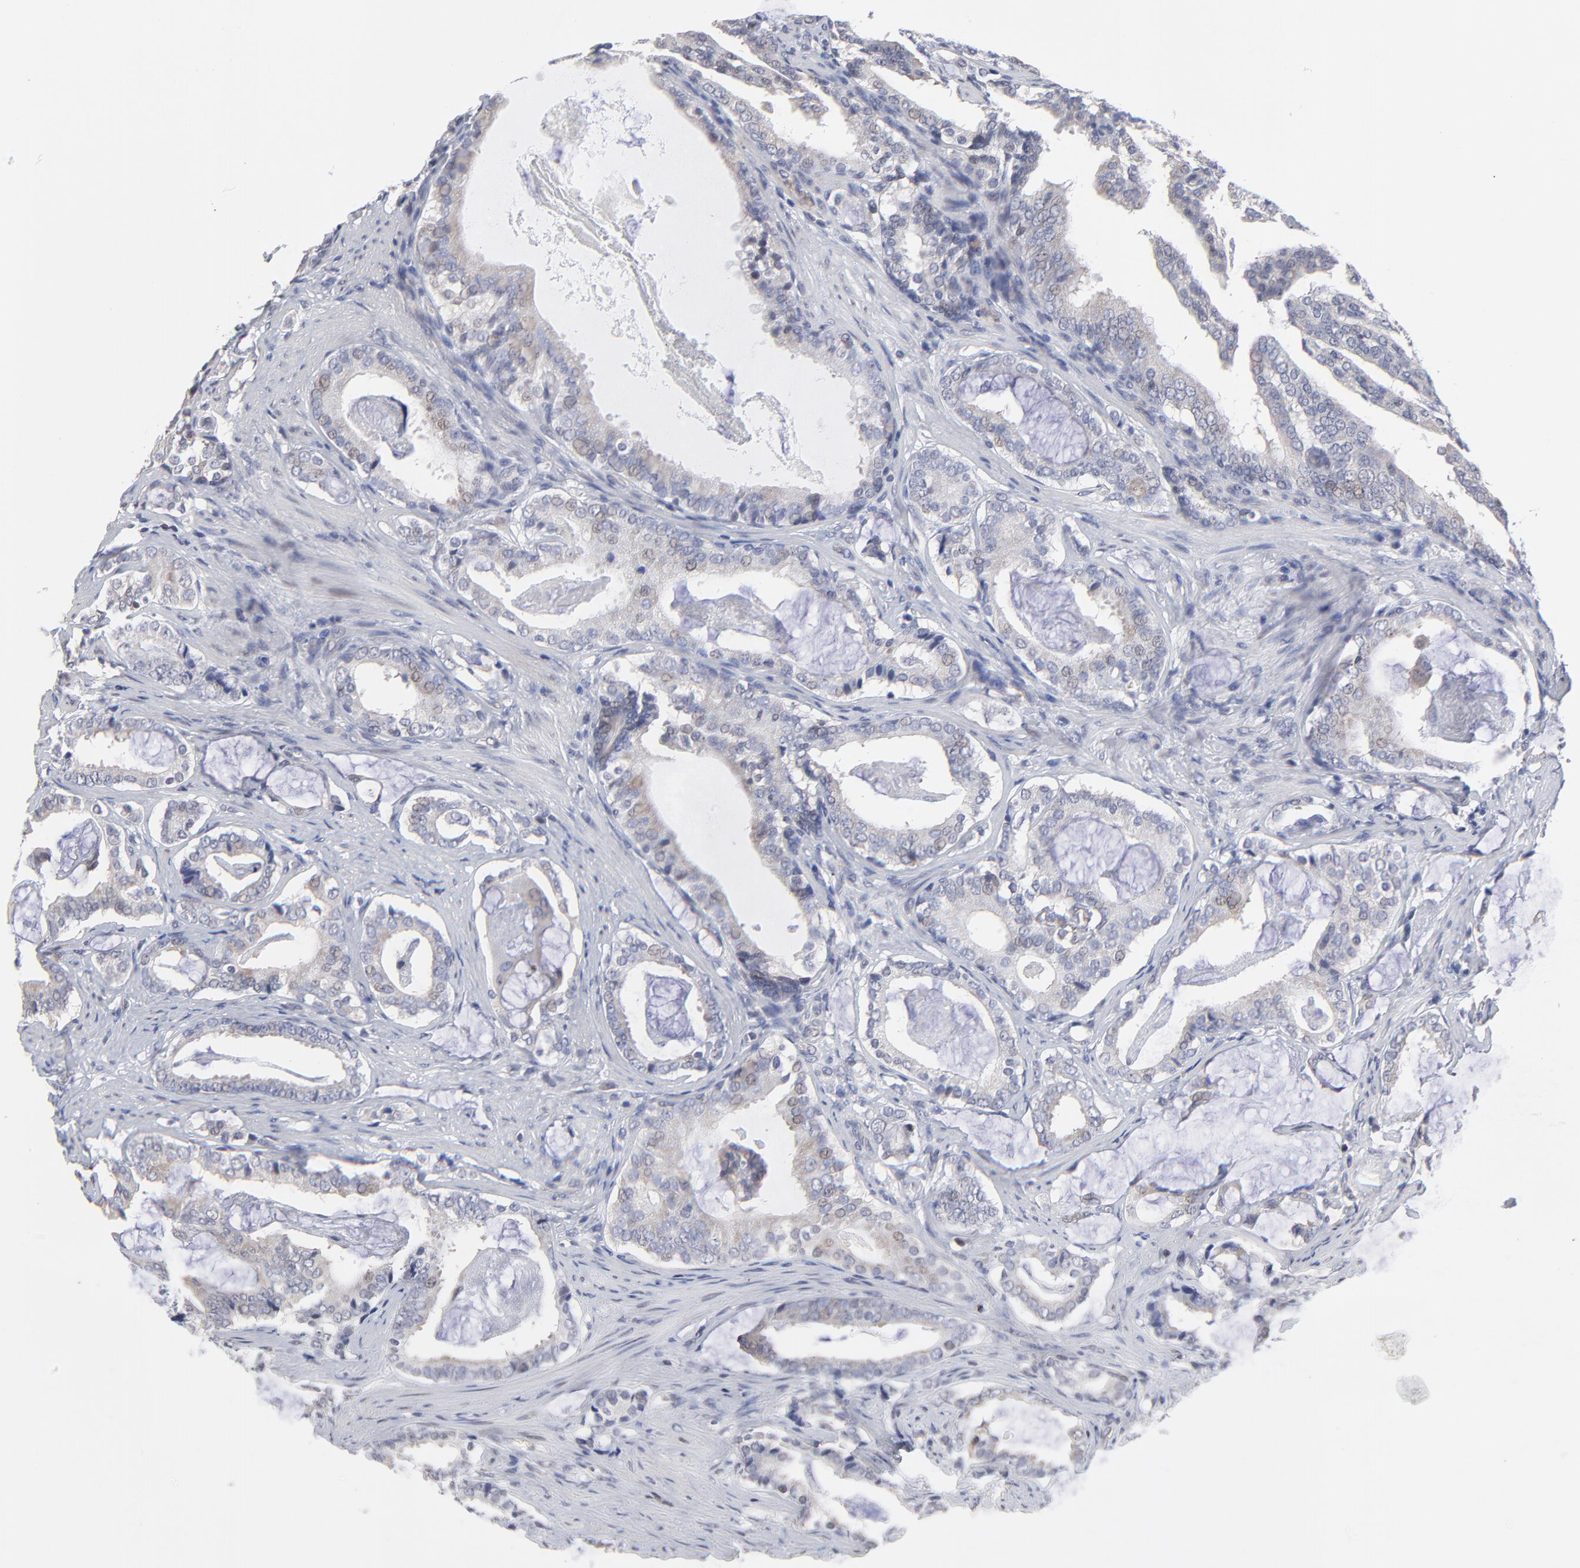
{"staining": {"intensity": "weak", "quantity": "25%-75%", "location": "cytoplasmic/membranous"}, "tissue": "prostate cancer", "cell_type": "Tumor cells", "image_type": "cancer", "snomed": [{"axis": "morphology", "description": "Adenocarcinoma, Low grade"}, {"axis": "topography", "description": "Prostate"}], "caption": "Immunohistochemical staining of human low-grade adenocarcinoma (prostate) demonstrates low levels of weak cytoplasmic/membranous staining in about 25%-75% of tumor cells.", "gene": "ZNF157", "patient": {"sex": "male", "age": 59}}